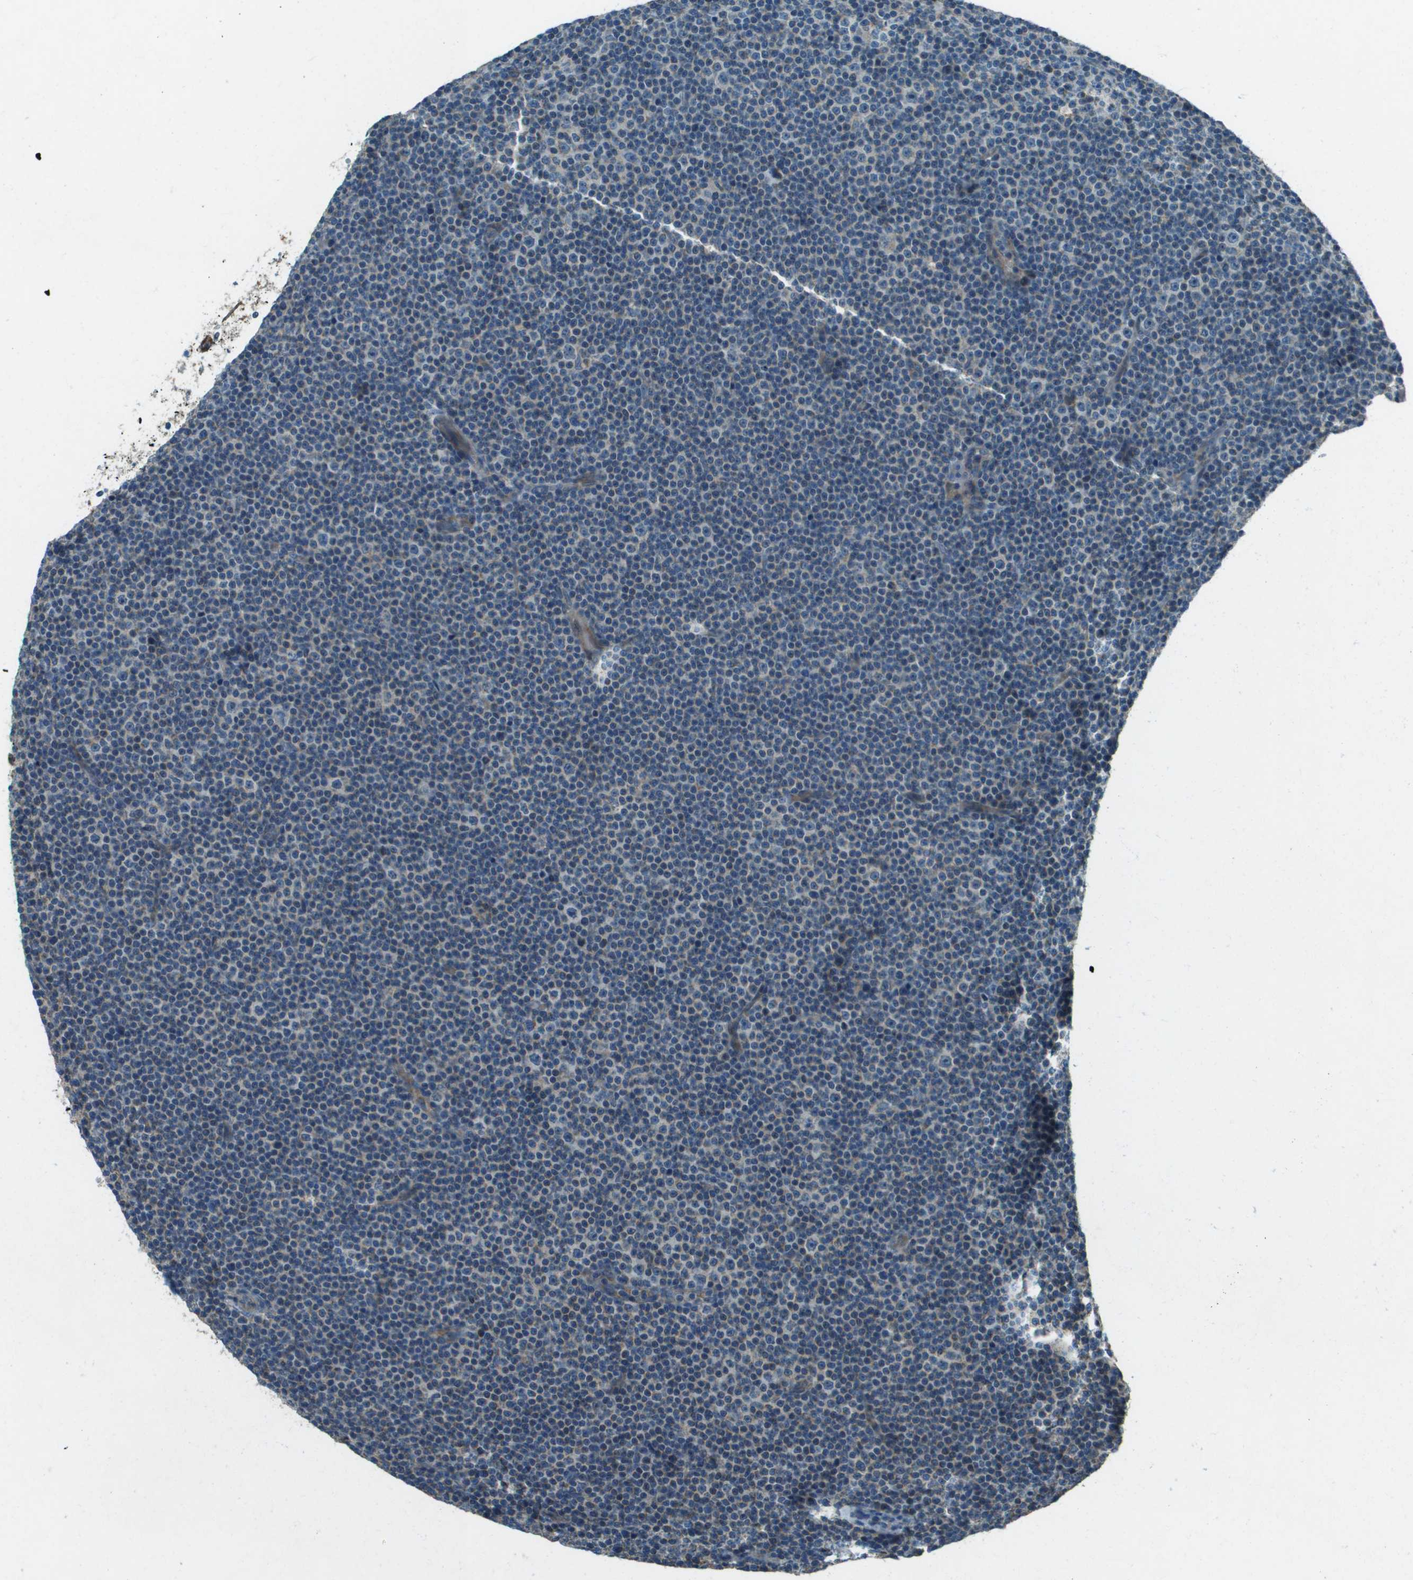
{"staining": {"intensity": "weak", "quantity": "<25%", "location": "cytoplasmic/membranous"}, "tissue": "lymphoma", "cell_type": "Tumor cells", "image_type": "cancer", "snomed": [{"axis": "morphology", "description": "Malignant lymphoma, non-Hodgkin's type, Low grade"}, {"axis": "topography", "description": "Lymph node"}], "caption": "Tumor cells show no significant protein positivity in lymphoma.", "gene": "MIGA1", "patient": {"sex": "female", "age": 67}}